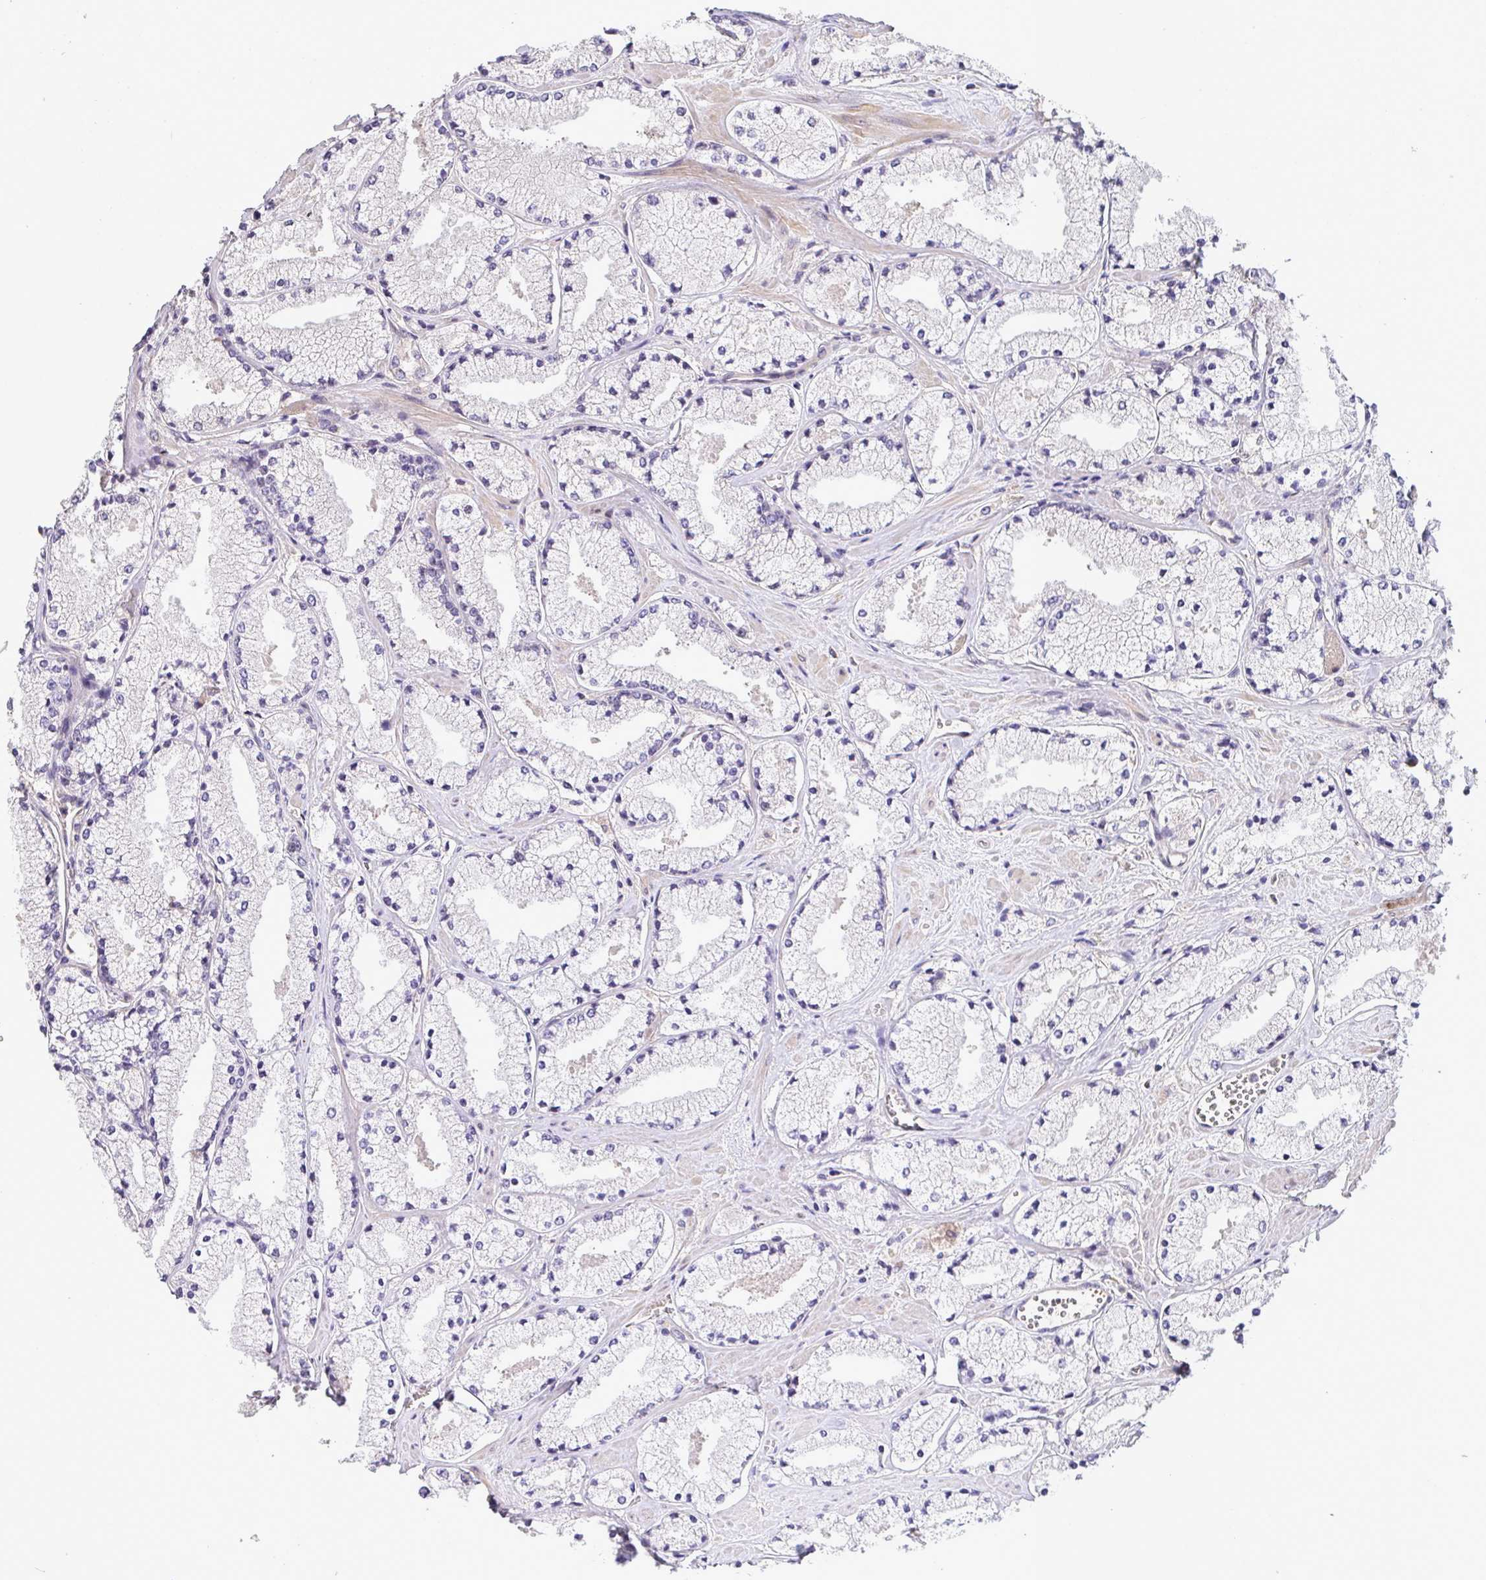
{"staining": {"intensity": "negative", "quantity": "none", "location": "none"}, "tissue": "prostate cancer", "cell_type": "Tumor cells", "image_type": "cancer", "snomed": [{"axis": "morphology", "description": "Adenocarcinoma, High grade"}, {"axis": "topography", "description": "Prostate"}], "caption": "This is an IHC micrograph of human prostate adenocarcinoma (high-grade). There is no positivity in tumor cells.", "gene": "EEF1AKMT1", "patient": {"sex": "male", "age": 63}}